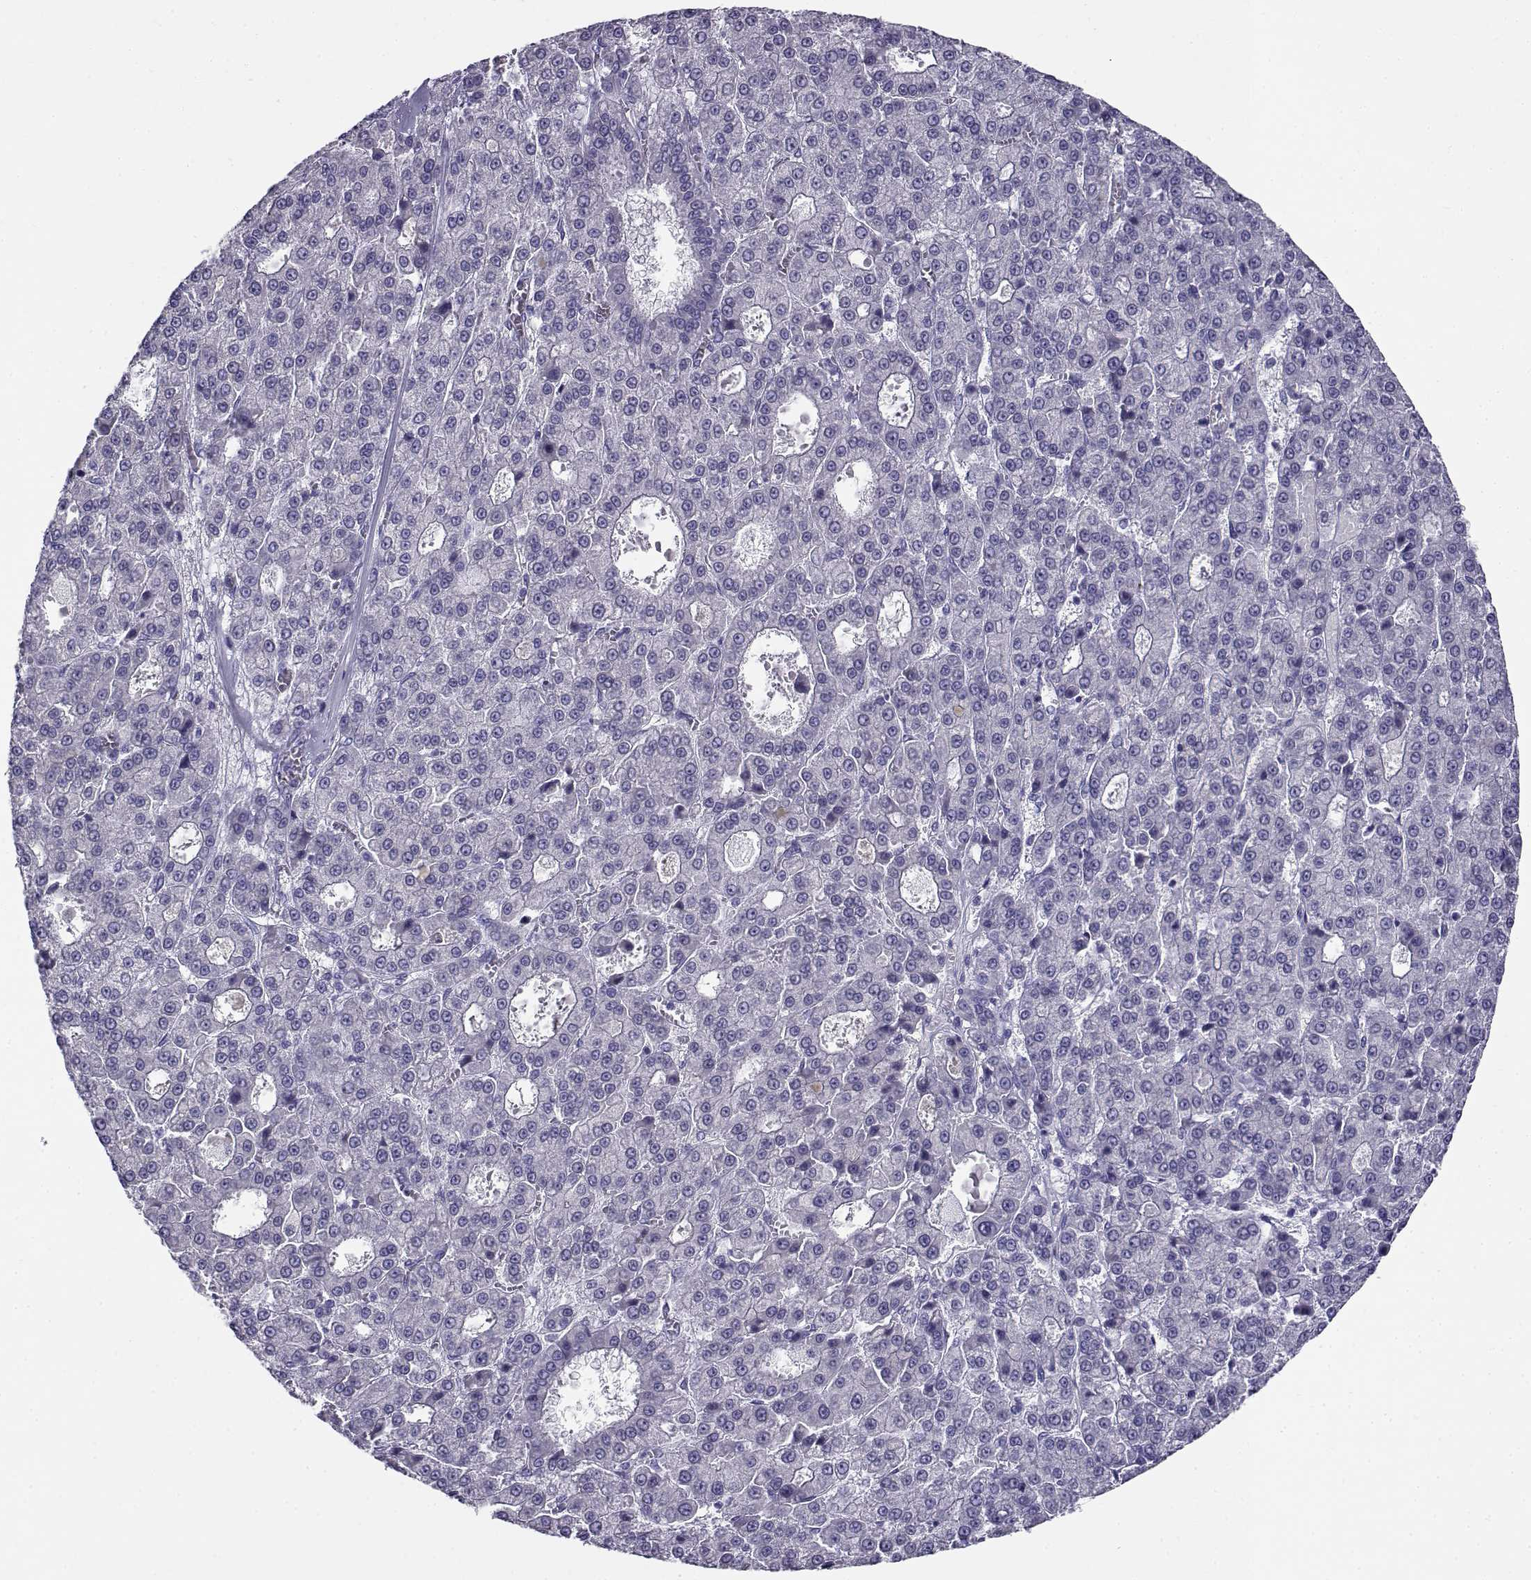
{"staining": {"intensity": "negative", "quantity": "none", "location": "none"}, "tissue": "liver cancer", "cell_type": "Tumor cells", "image_type": "cancer", "snomed": [{"axis": "morphology", "description": "Carcinoma, Hepatocellular, NOS"}, {"axis": "topography", "description": "Liver"}], "caption": "Protein analysis of liver hepatocellular carcinoma displays no significant positivity in tumor cells. (DAB (3,3'-diaminobenzidine) immunohistochemistry (IHC) with hematoxylin counter stain).", "gene": "CABS1", "patient": {"sex": "male", "age": 70}}